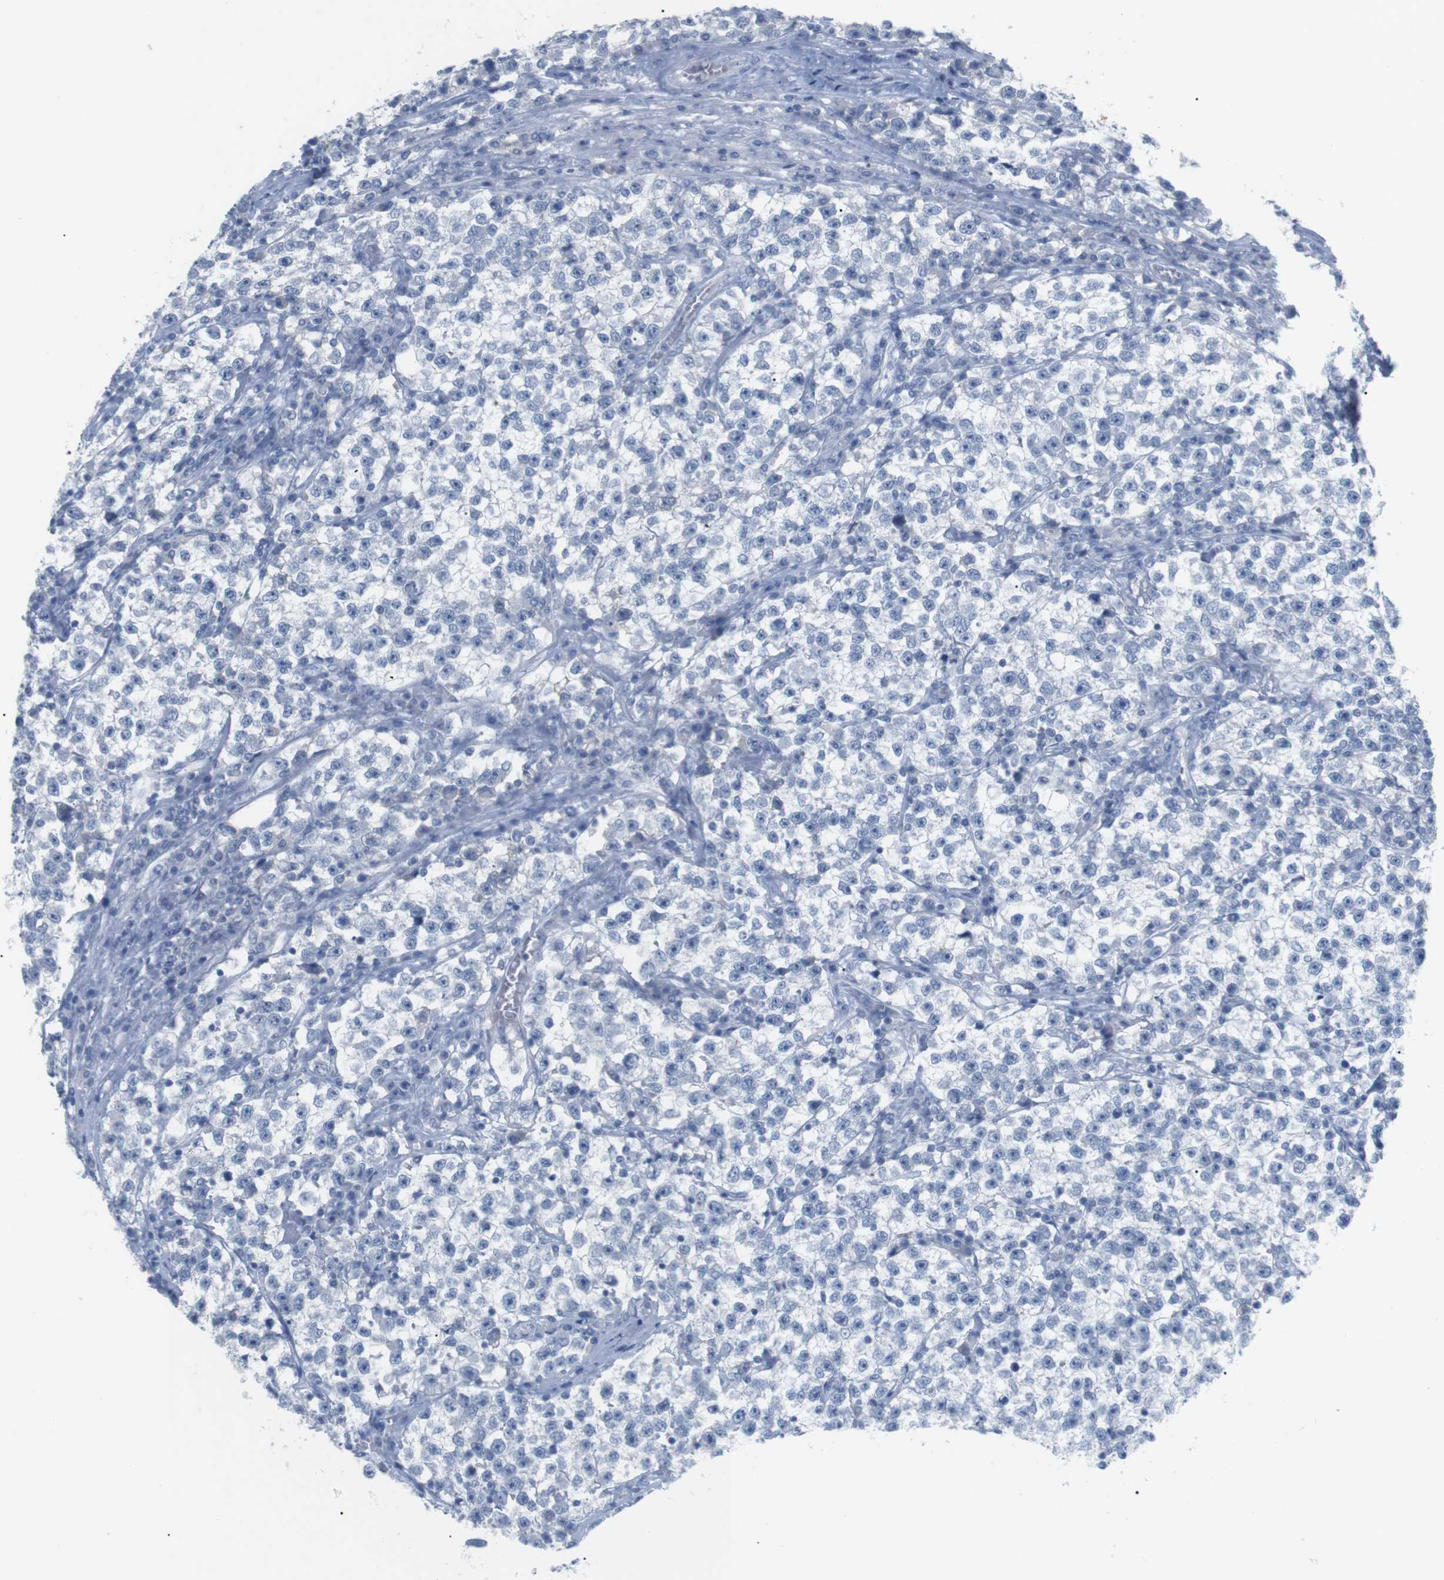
{"staining": {"intensity": "negative", "quantity": "none", "location": "none"}, "tissue": "testis cancer", "cell_type": "Tumor cells", "image_type": "cancer", "snomed": [{"axis": "morphology", "description": "Seminoma, NOS"}, {"axis": "topography", "description": "Testis"}], "caption": "Micrograph shows no protein positivity in tumor cells of testis cancer tissue.", "gene": "HBG2", "patient": {"sex": "male", "age": 22}}